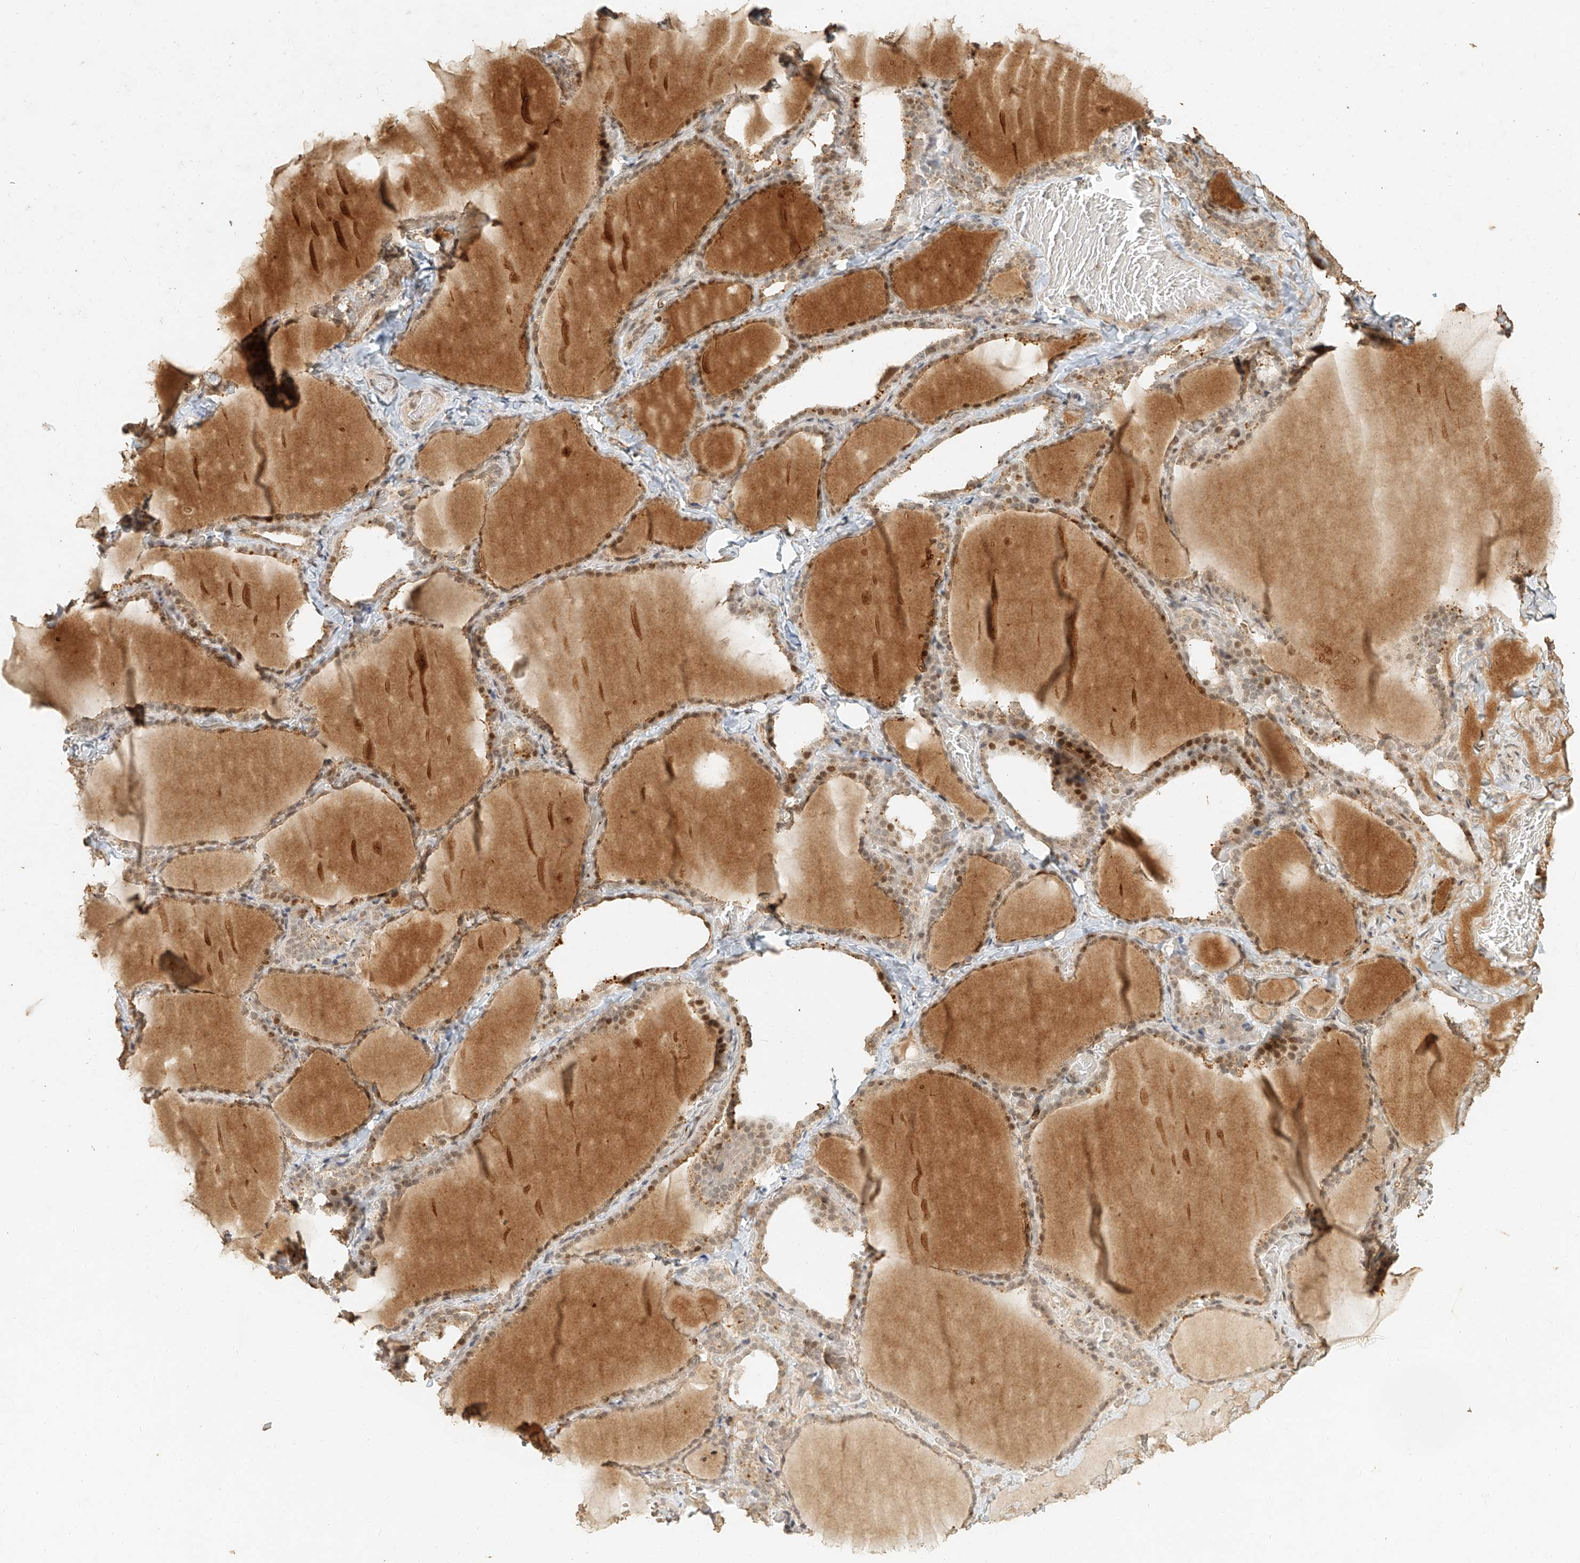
{"staining": {"intensity": "moderate", "quantity": ">75%", "location": "cytoplasmic/membranous,nuclear"}, "tissue": "thyroid gland", "cell_type": "Glandular cells", "image_type": "normal", "snomed": [{"axis": "morphology", "description": "Normal tissue, NOS"}, {"axis": "topography", "description": "Thyroid gland"}], "caption": "Immunohistochemical staining of benign human thyroid gland demonstrates >75% levels of moderate cytoplasmic/membranous,nuclear protein positivity in about >75% of glandular cells.", "gene": "CXorf58", "patient": {"sex": "female", "age": 22}}